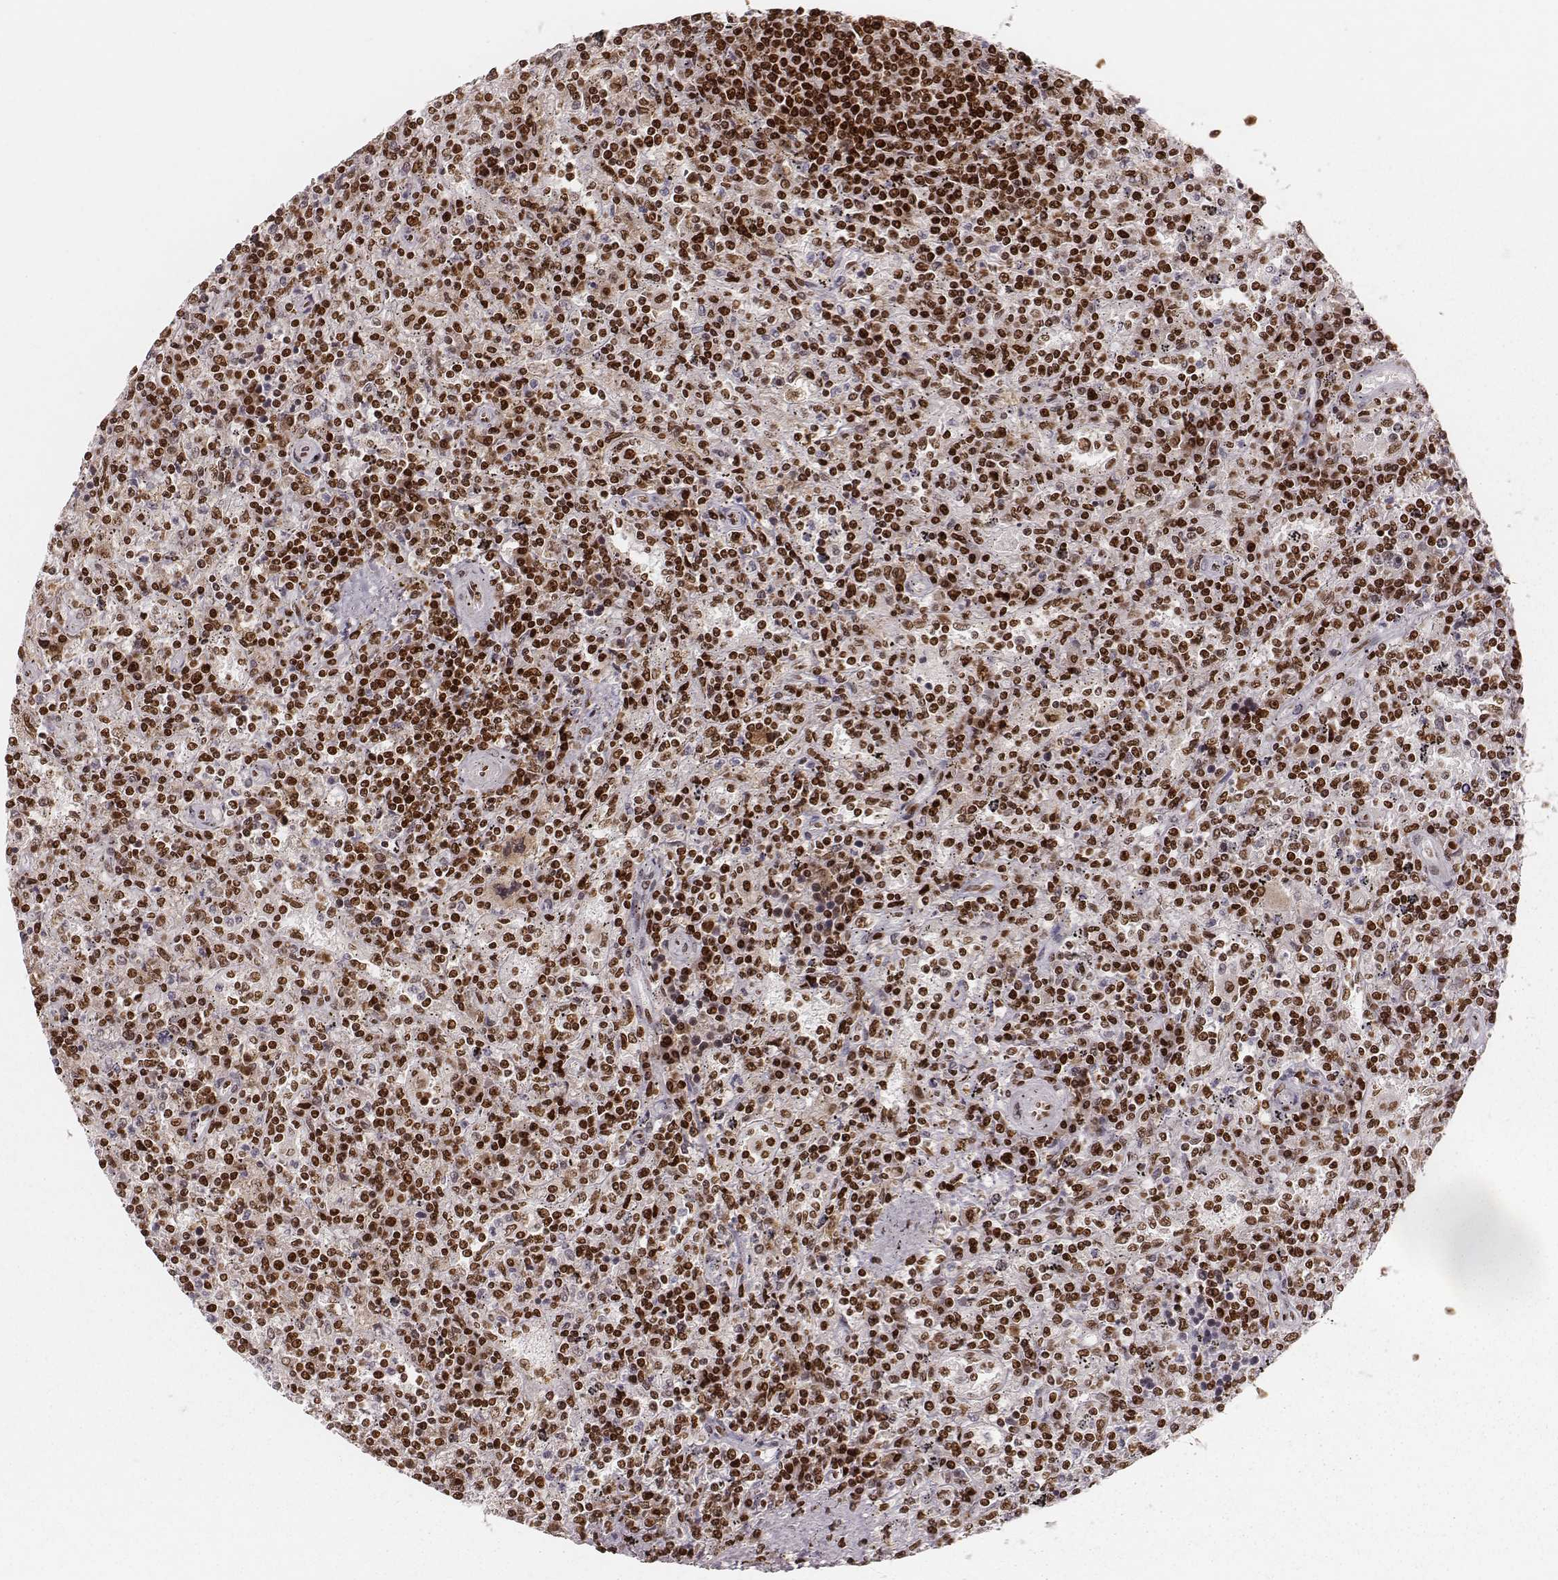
{"staining": {"intensity": "strong", "quantity": ">75%", "location": "nuclear"}, "tissue": "lymphoma", "cell_type": "Tumor cells", "image_type": "cancer", "snomed": [{"axis": "morphology", "description": "Malignant lymphoma, non-Hodgkin's type, Low grade"}, {"axis": "topography", "description": "Spleen"}], "caption": "Human low-grade malignant lymphoma, non-Hodgkin's type stained with a protein marker displays strong staining in tumor cells.", "gene": "PARP1", "patient": {"sex": "male", "age": 62}}